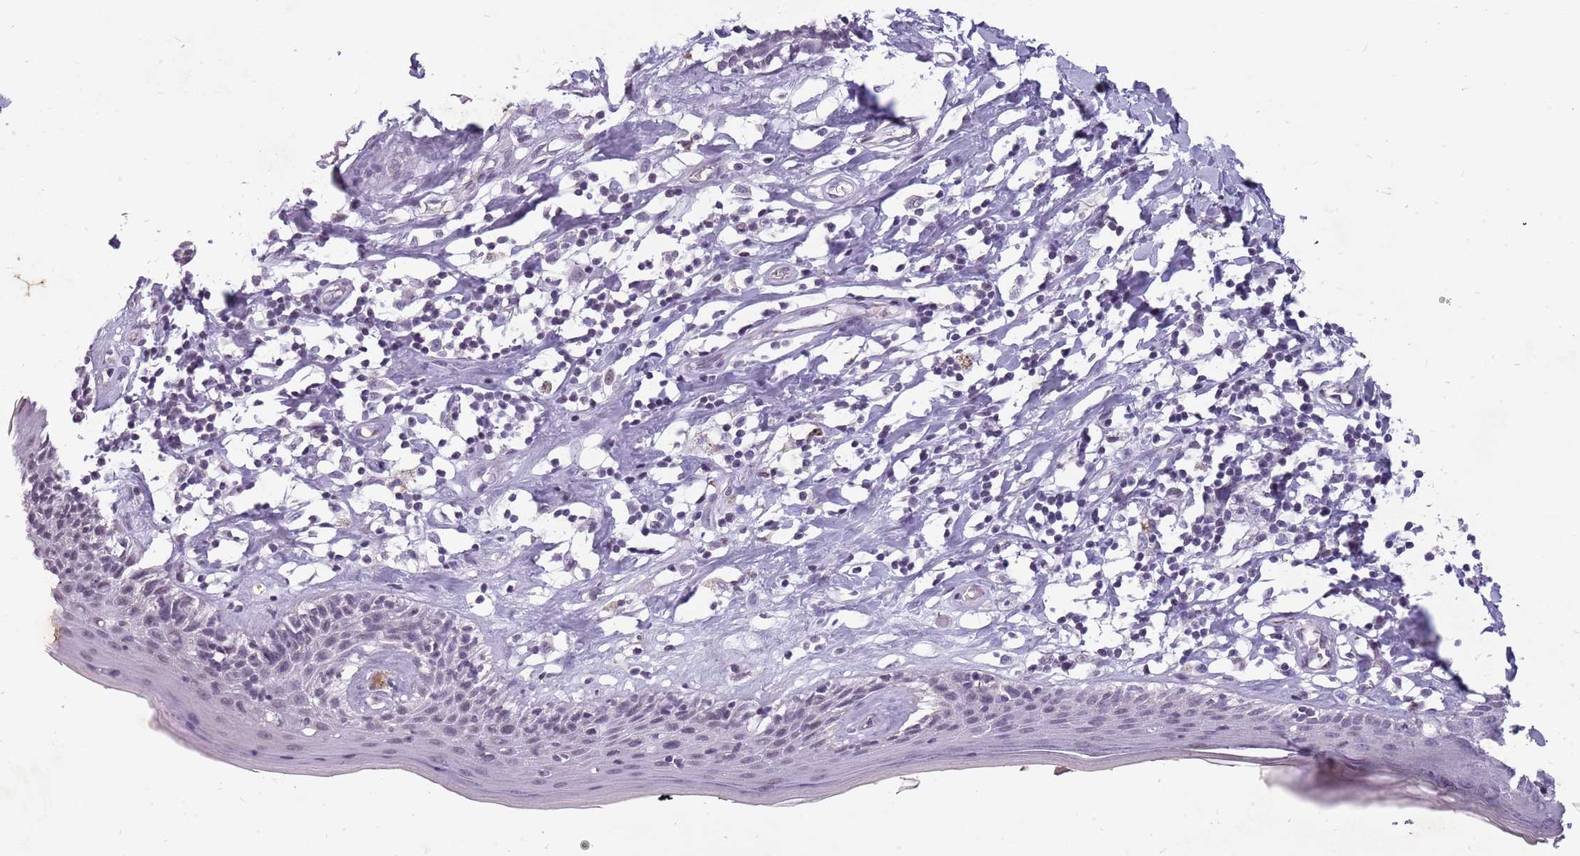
{"staining": {"intensity": "negative", "quantity": "none", "location": "none"}, "tissue": "skin", "cell_type": "Epidermal cells", "image_type": "normal", "snomed": [{"axis": "morphology", "description": "Normal tissue, NOS"}, {"axis": "topography", "description": "Adipose tissue"}, {"axis": "topography", "description": "Vascular tissue"}, {"axis": "topography", "description": "Vulva"}, {"axis": "topography", "description": "Peripheral nerve tissue"}], "caption": "A high-resolution photomicrograph shows IHC staining of unremarkable skin, which exhibits no significant staining in epidermal cells.", "gene": "NEK6", "patient": {"sex": "female", "age": 86}}